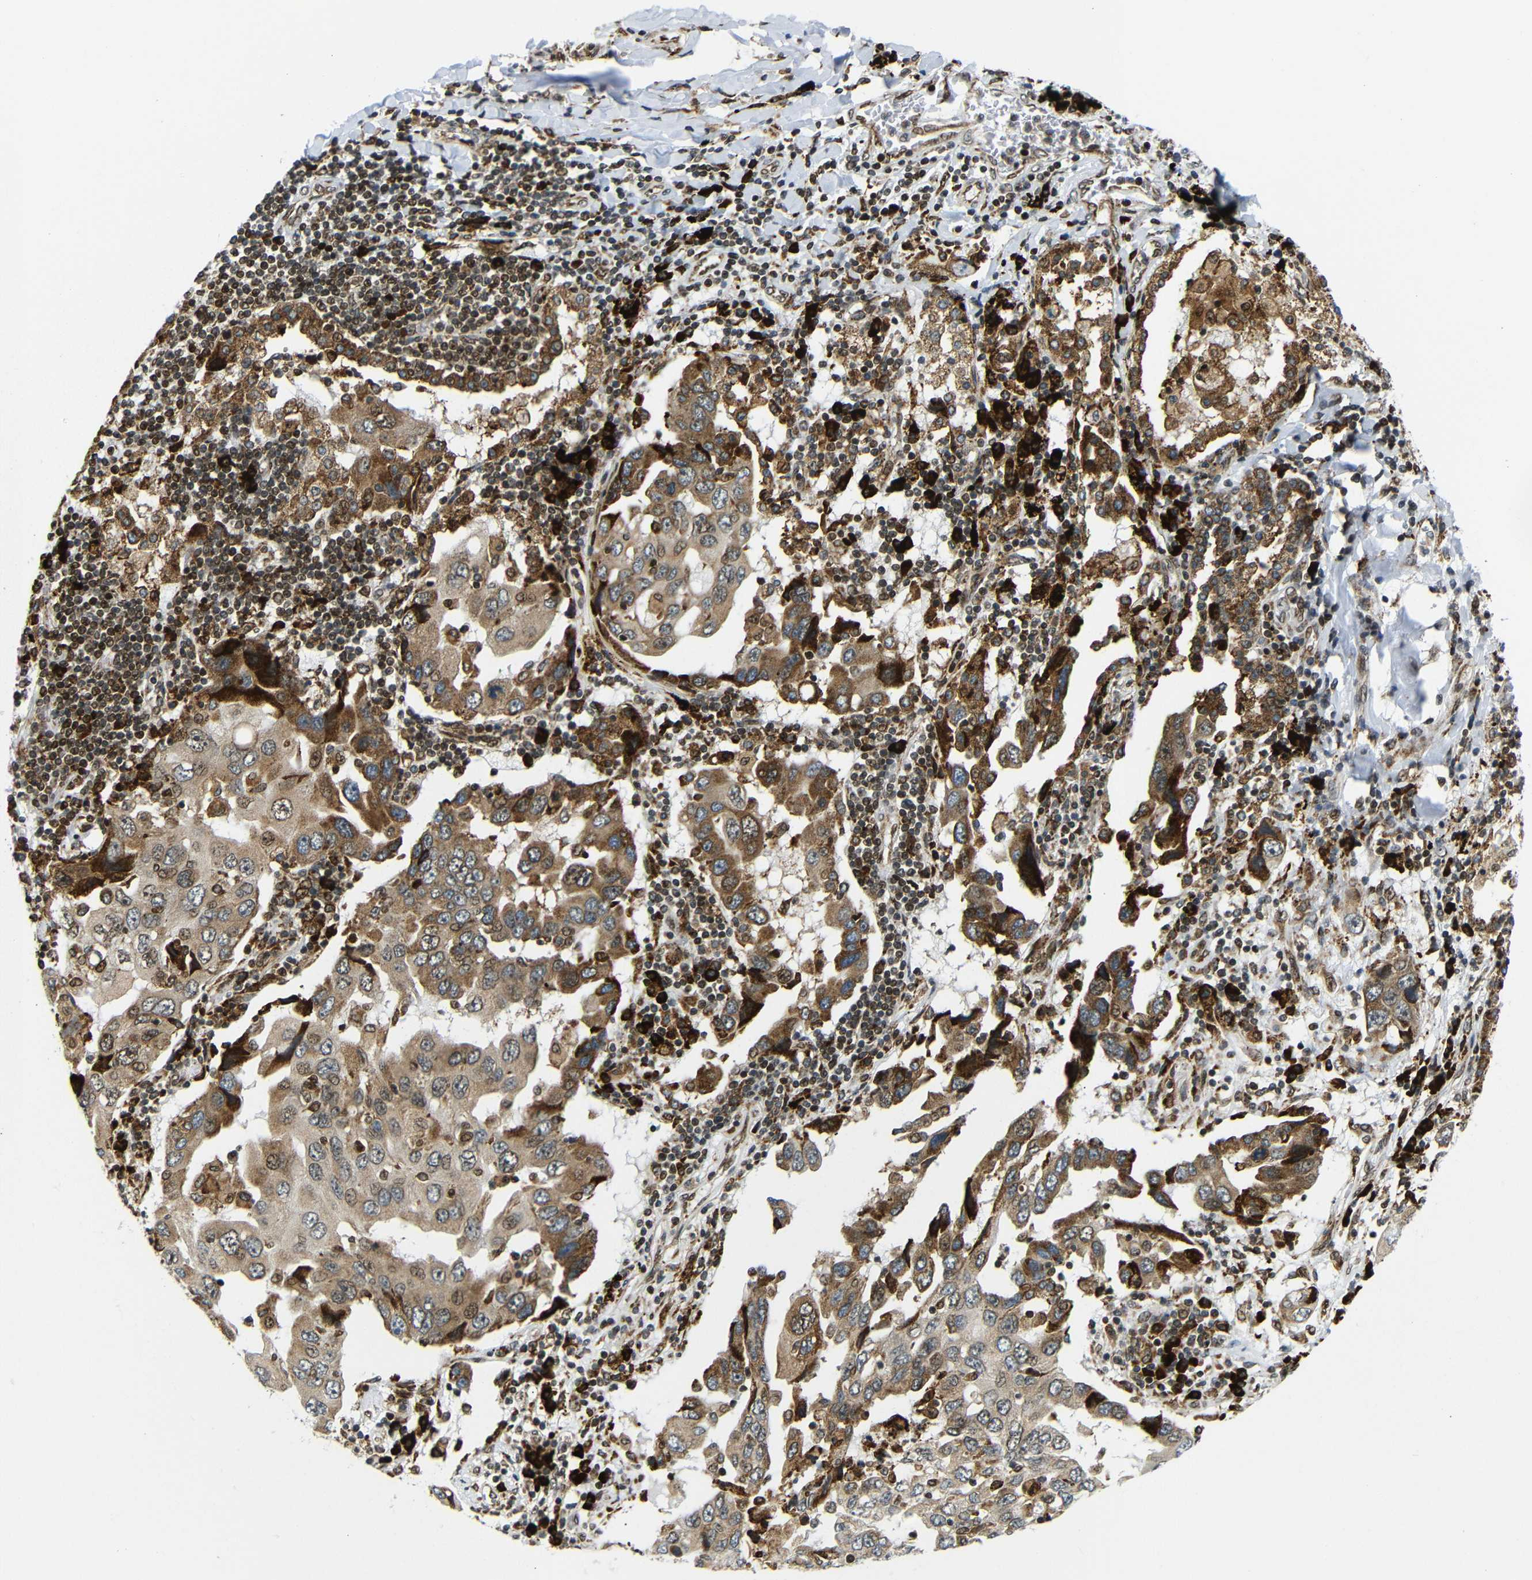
{"staining": {"intensity": "moderate", "quantity": ">75%", "location": "cytoplasmic/membranous"}, "tissue": "lung cancer", "cell_type": "Tumor cells", "image_type": "cancer", "snomed": [{"axis": "morphology", "description": "Adenocarcinoma, NOS"}, {"axis": "topography", "description": "Lung"}], "caption": "Immunohistochemistry photomicrograph of neoplastic tissue: lung cancer (adenocarcinoma) stained using immunohistochemistry reveals medium levels of moderate protein expression localized specifically in the cytoplasmic/membranous of tumor cells, appearing as a cytoplasmic/membranous brown color.", "gene": "SPCS2", "patient": {"sex": "female", "age": 65}}